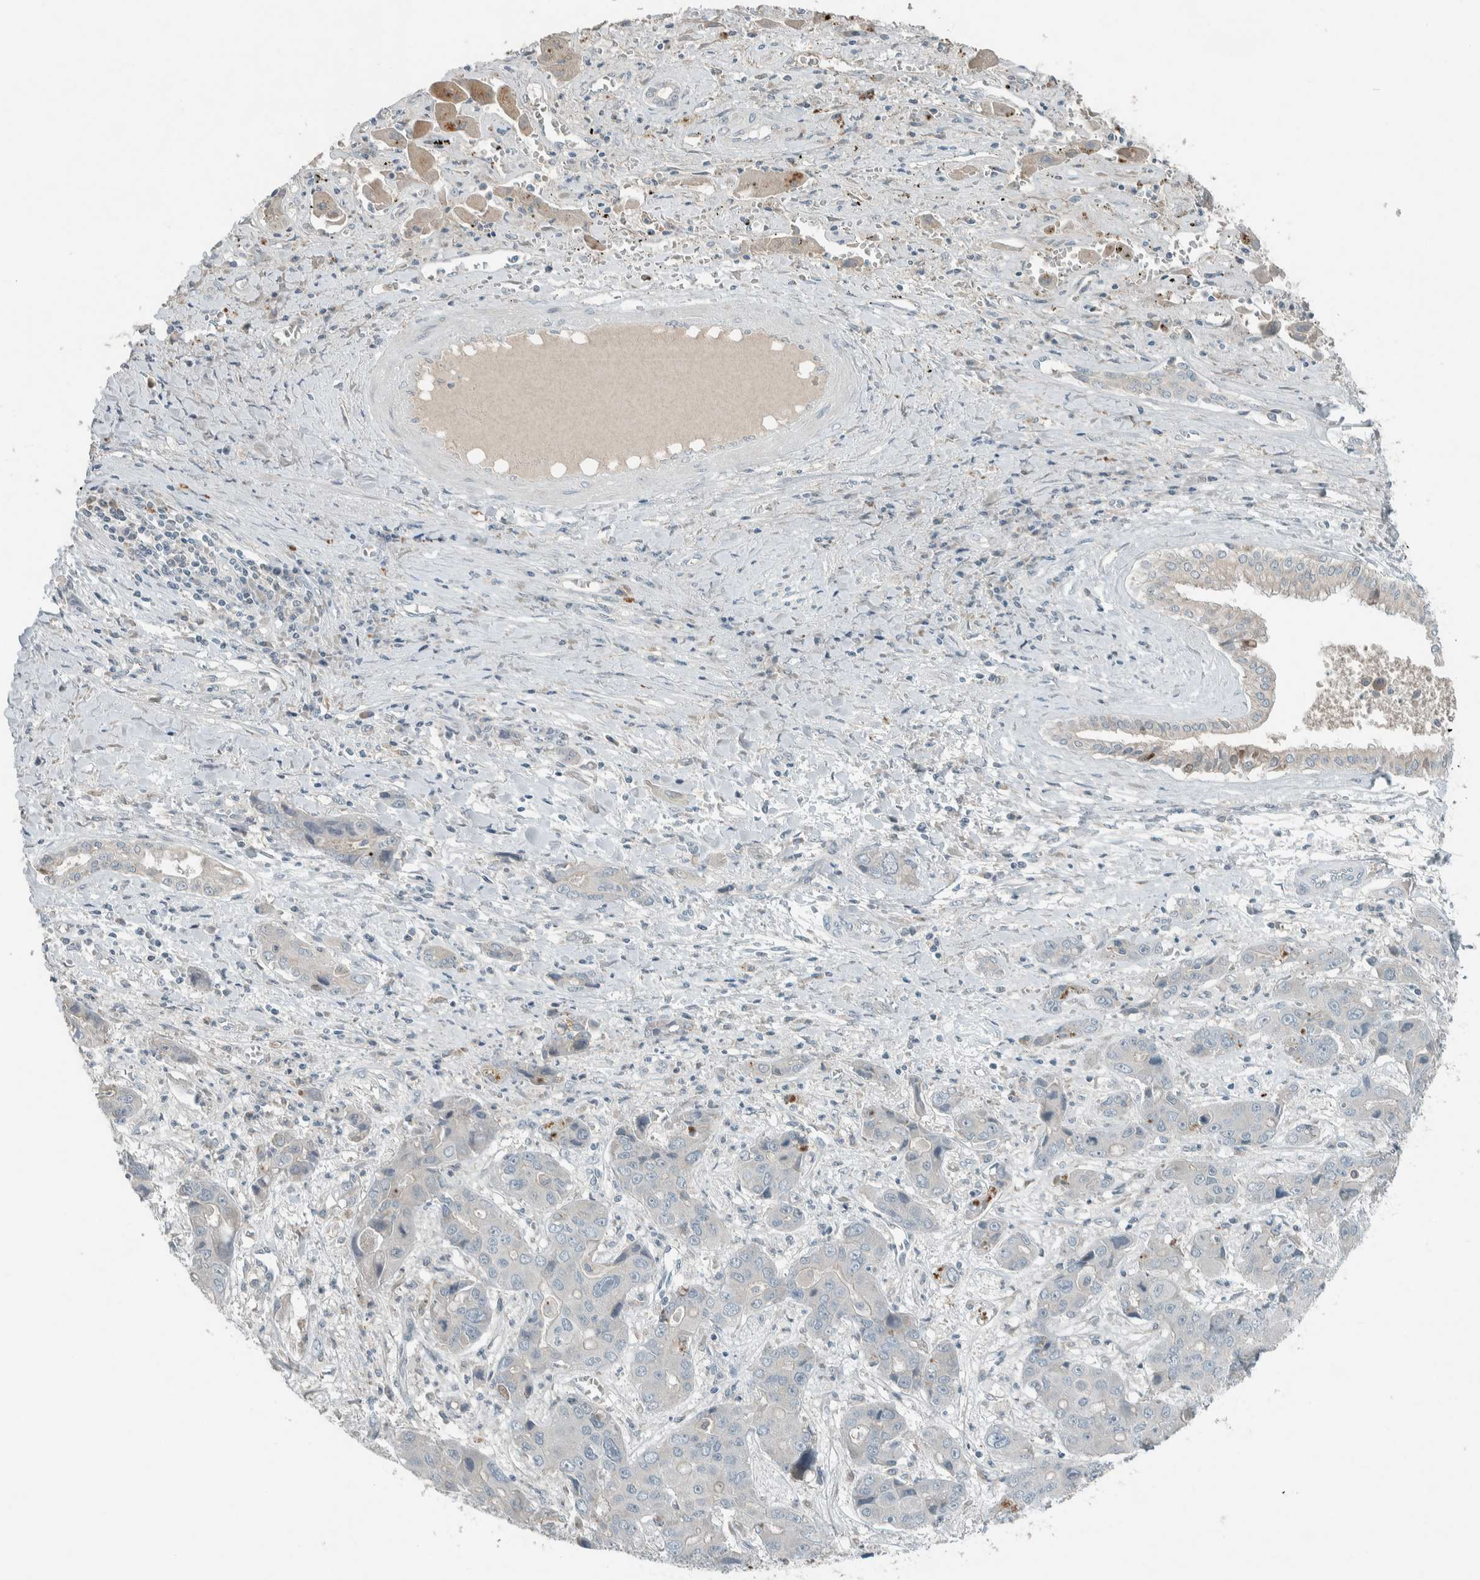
{"staining": {"intensity": "moderate", "quantity": "<25%", "location": "cytoplasmic/membranous"}, "tissue": "liver cancer", "cell_type": "Tumor cells", "image_type": "cancer", "snomed": [{"axis": "morphology", "description": "Cholangiocarcinoma"}, {"axis": "topography", "description": "Liver"}], "caption": "A photomicrograph of cholangiocarcinoma (liver) stained for a protein reveals moderate cytoplasmic/membranous brown staining in tumor cells. (Brightfield microscopy of DAB IHC at high magnification).", "gene": "CERCAM", "patient": {"sex": "male", "age": 67}}